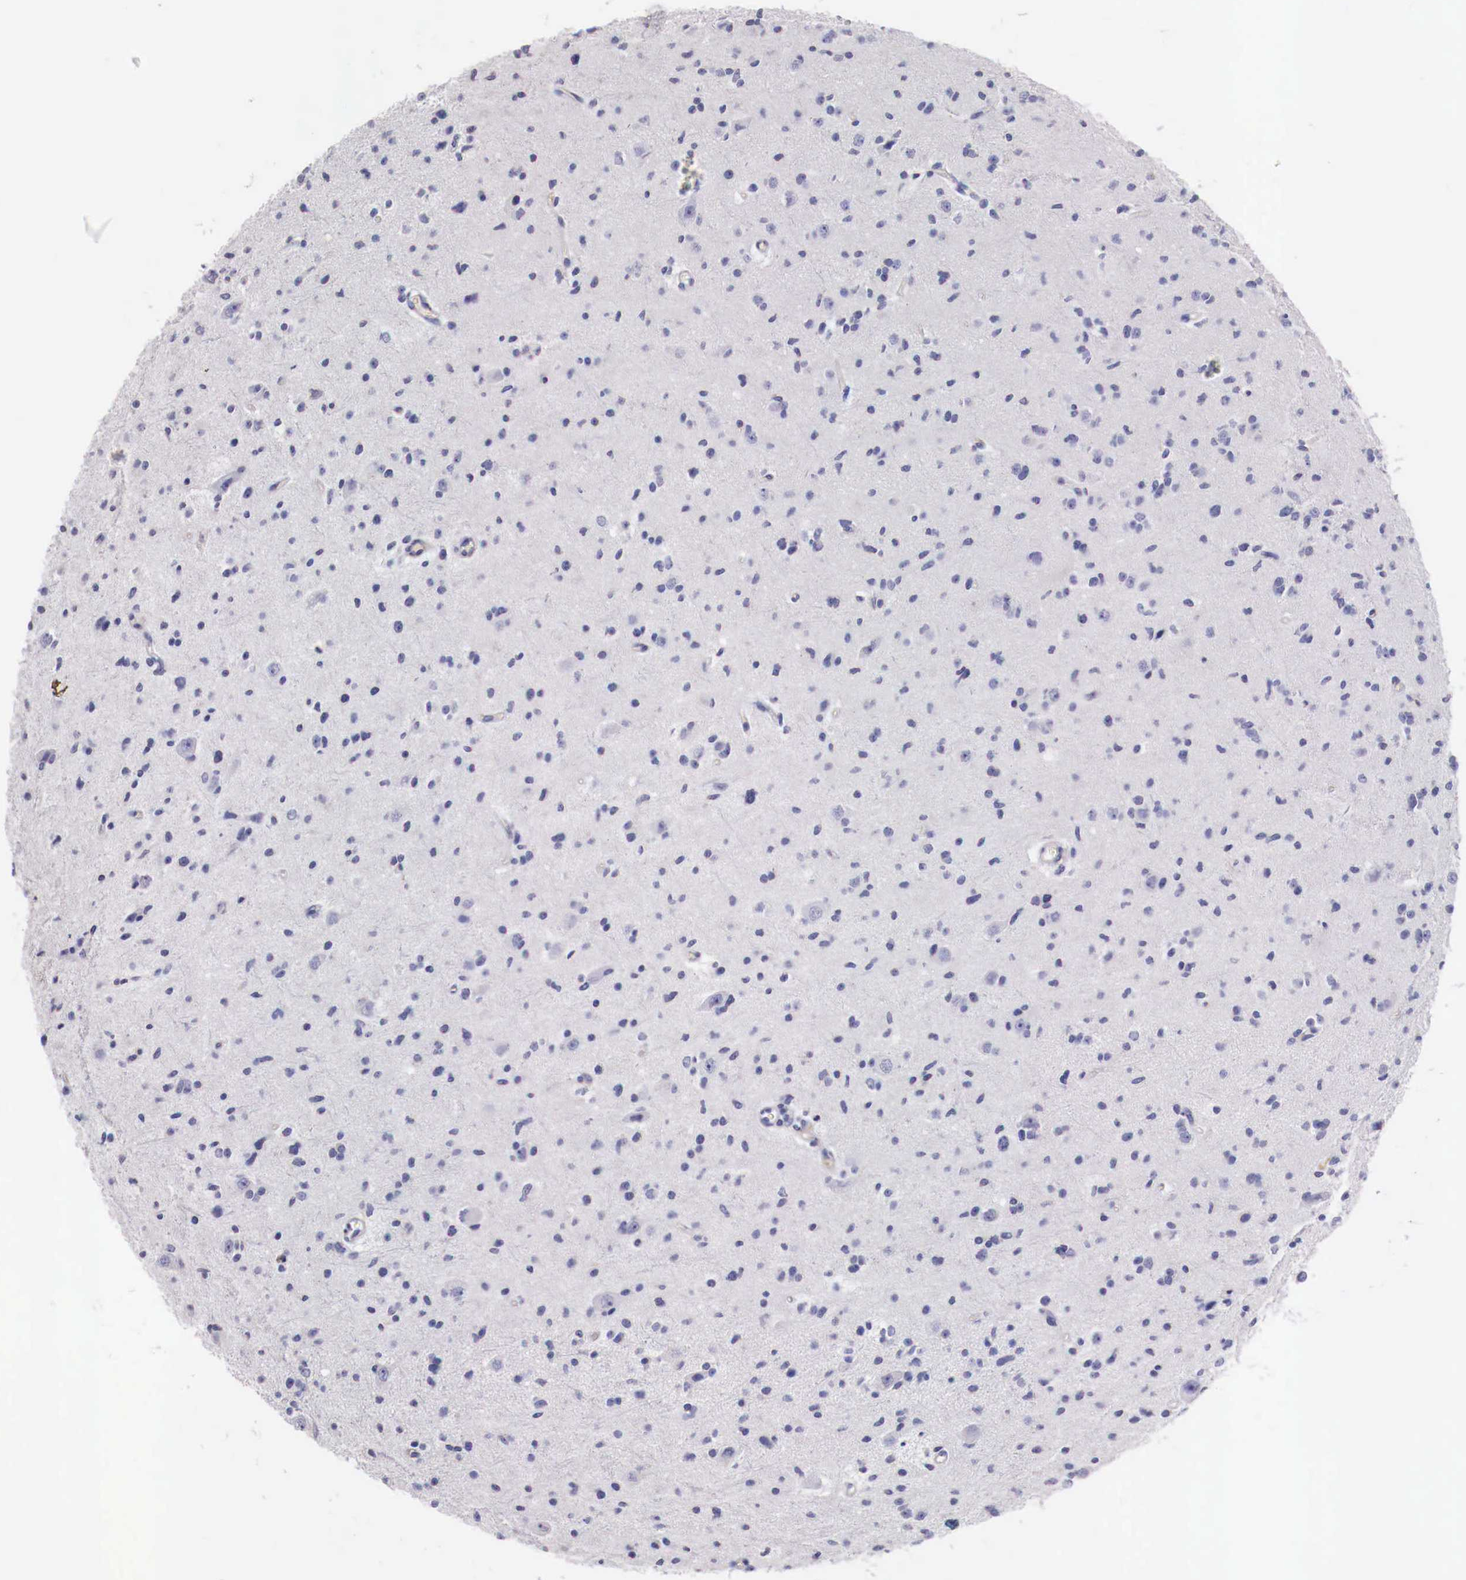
{"staining": {"intensity": "negative", "quantity": "none", "location": "none"}, "tissue": "glioma", "cell_type": "Tumor cells", "image_type": "cancer", "snomed": [{"axis": "morphology", "description": "Glioma, malignant, Low grade"}, {"axis": "topography", "description": "Brain"}], "caption": "IHC micrograph of malignant glioma (low-grade) stained for a protein (brown), which exhibits no staining in tumor cells.", "gene": "PITPNA", "patient": {"sex": "female", "age": 46}}